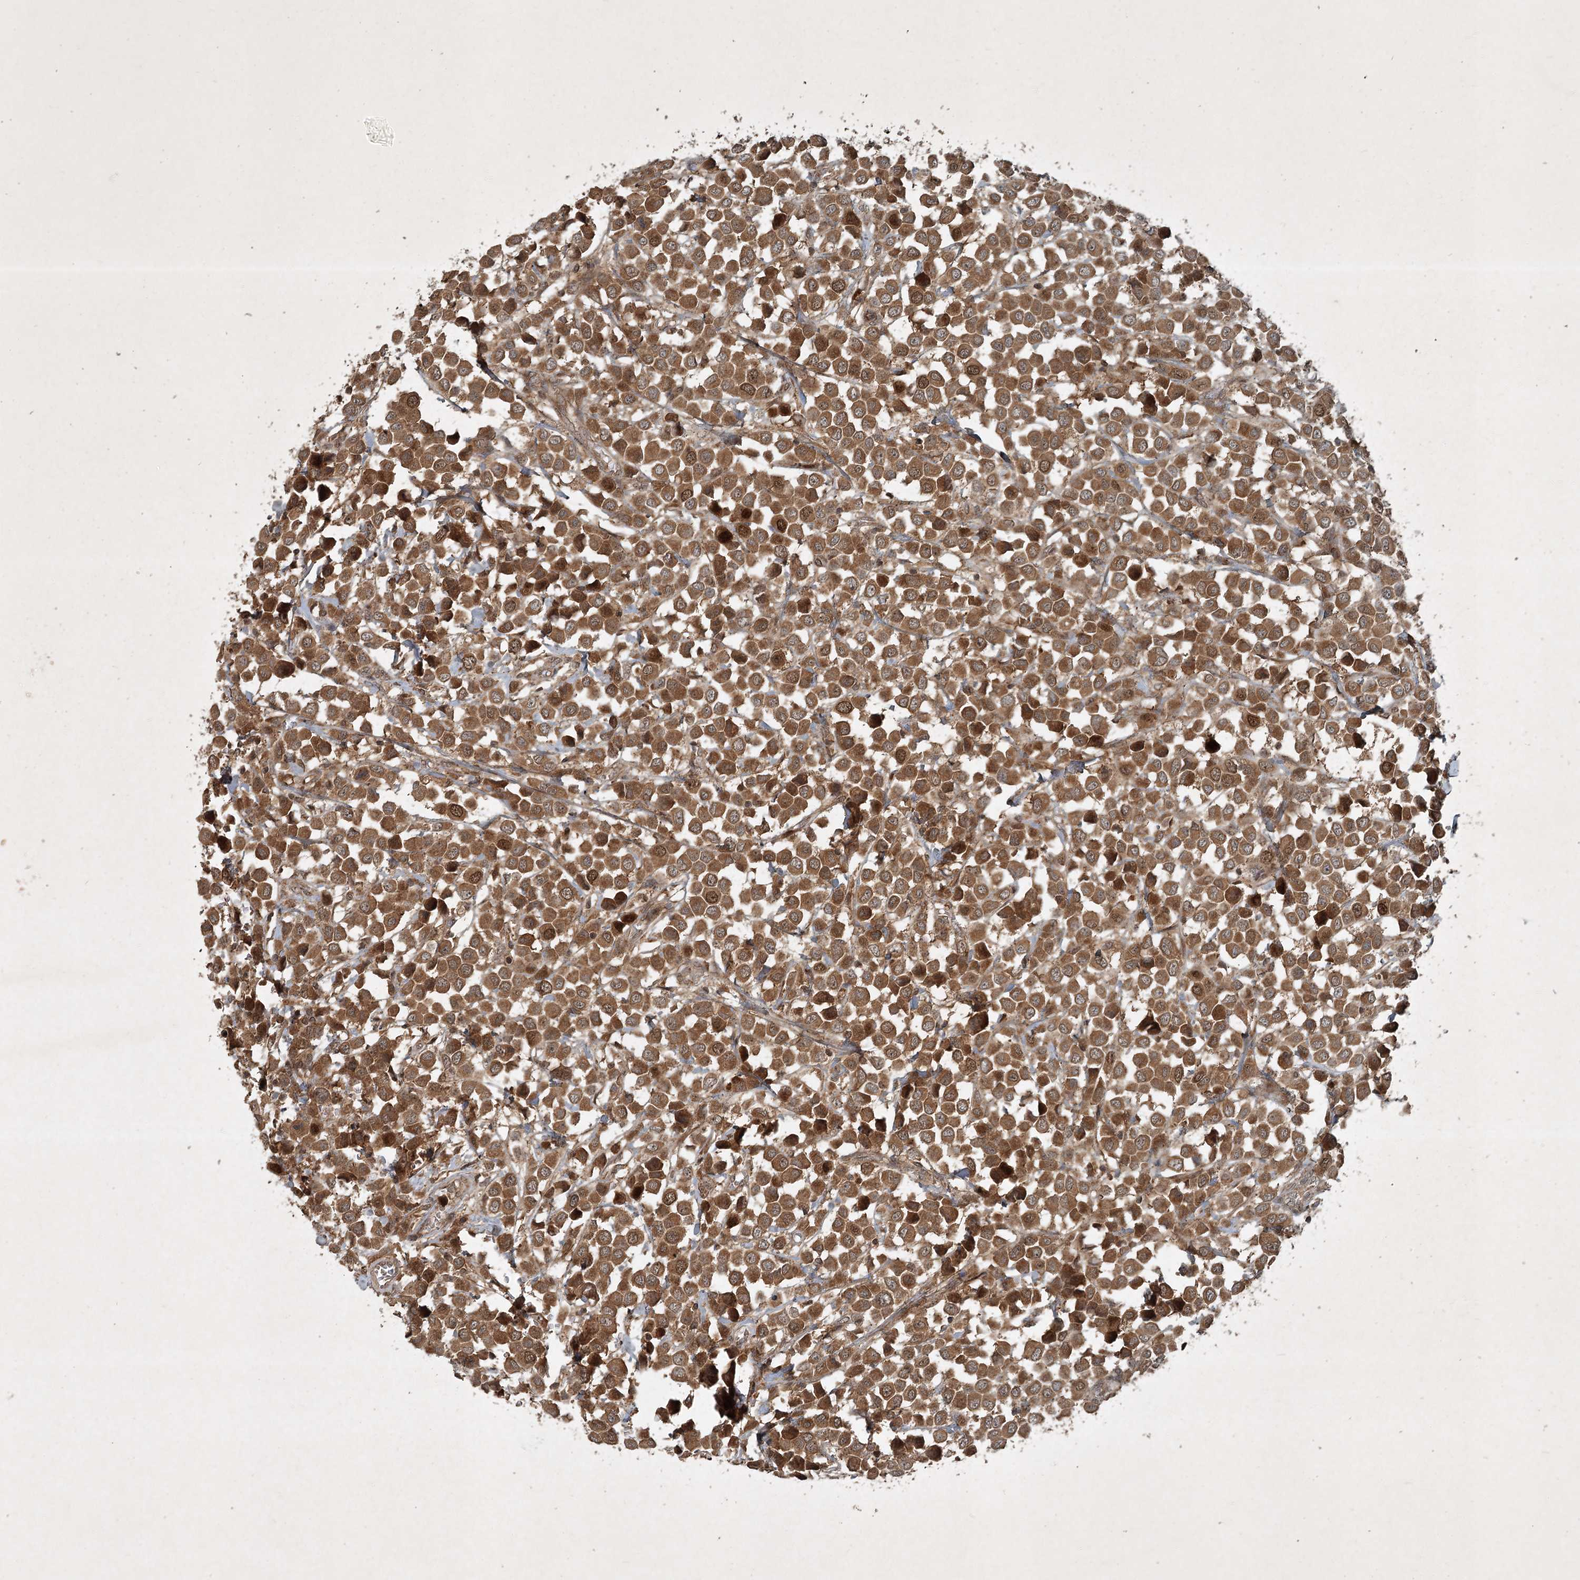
{"staining": {"intensity": "moderate", "quantity": ">75%", "location": "cytoplasmic/membranous,nuclear"}, "tissue": "breast cancer", "cell_type": "Tumor cells", "image_type": "cancer", "snomed": [{"axis": "morphology", "description": "Duct carcinoma"}, {"axis": "topography", "description": "Breast"}], "caption": "Breast cancer (intraductal carcinoma) tissue displays moderate cytoplasmic/membranous and nuclear expression in approximately >75% of tumor cells, visualized by immunohistochemistry. (Stains: DAB in brown, nuclei in blue, Microscopy: brightfield microscopy at high magnification).", "gene": "UNC93A", "patient": {"sex": "female", "age": 61}}